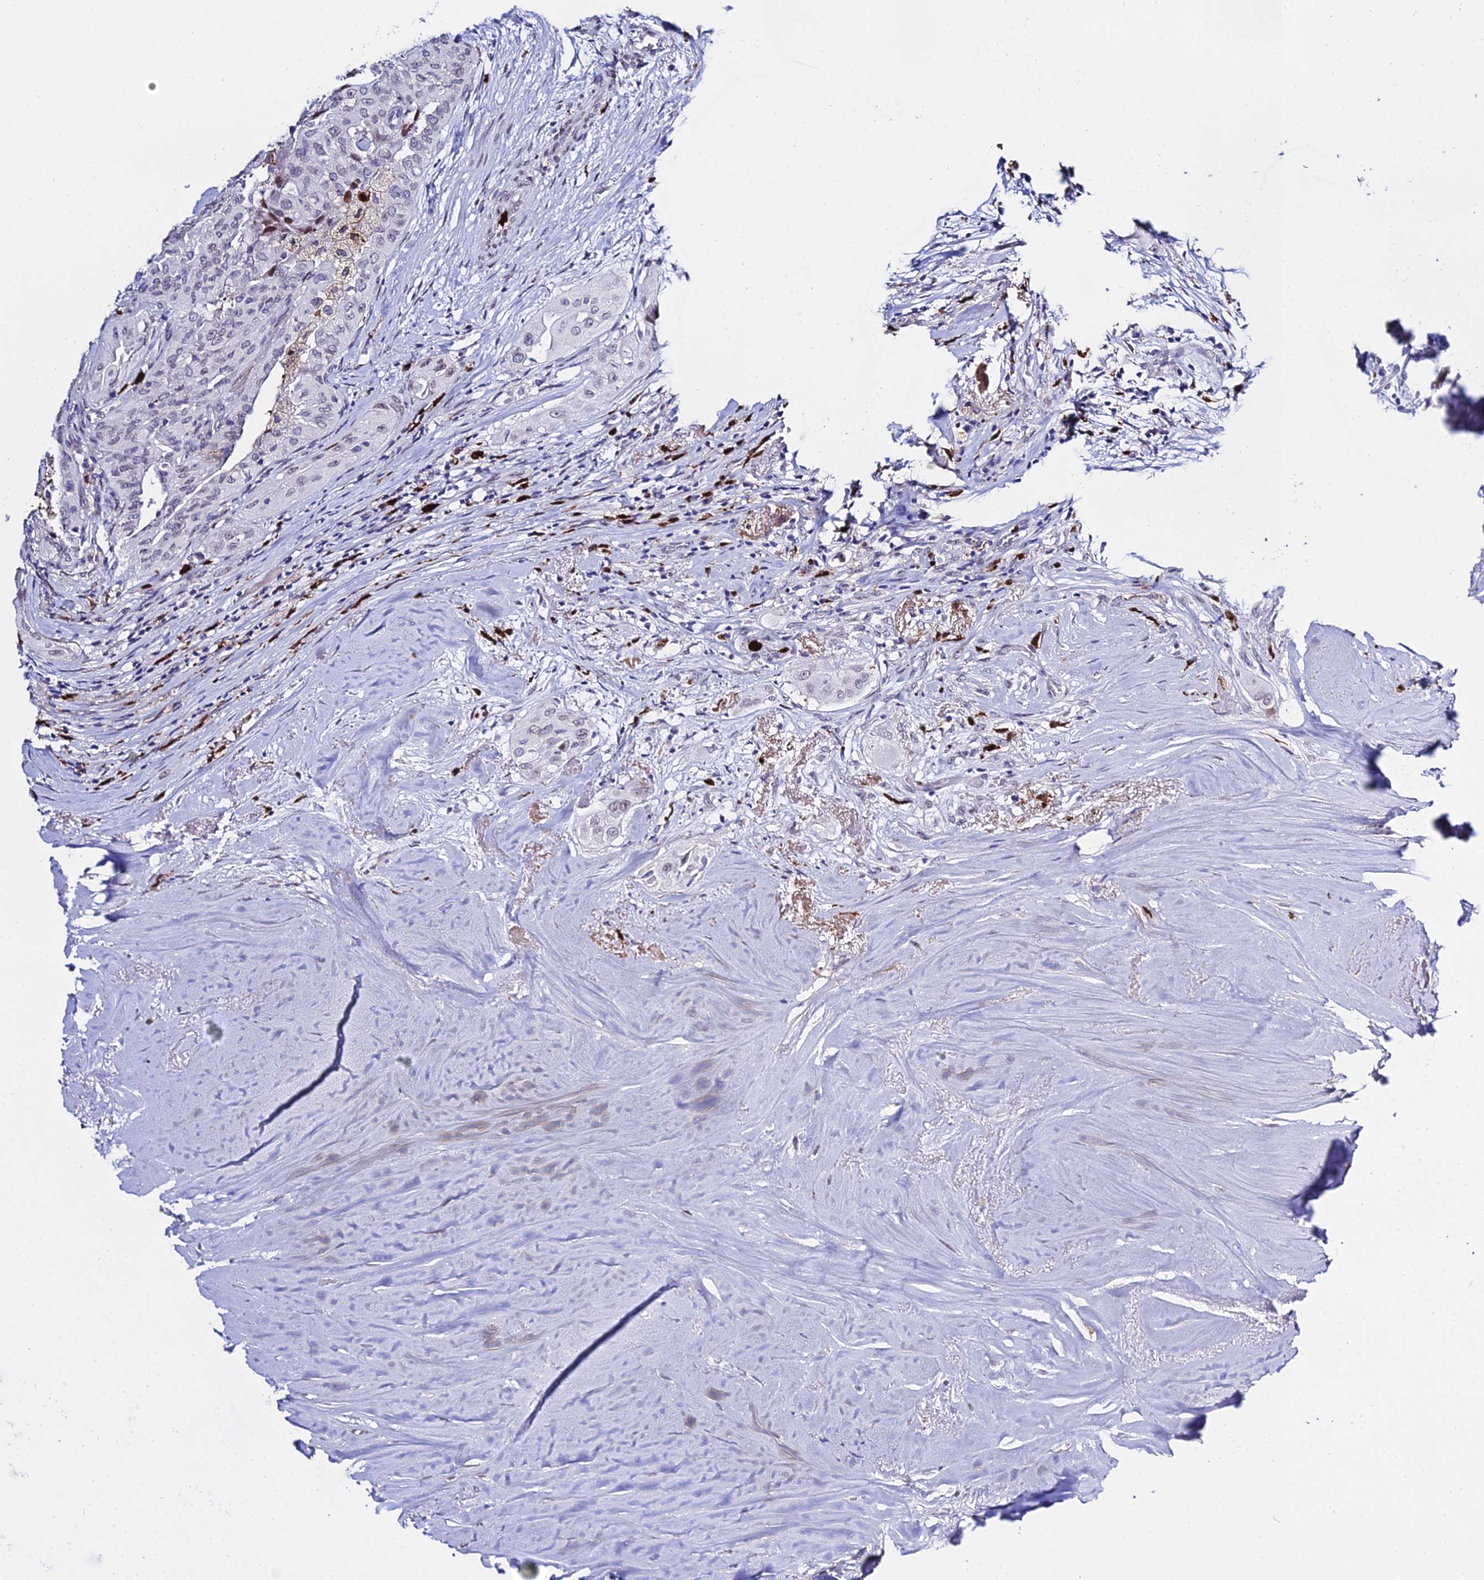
{"staining": {"intensity": "negative", "quantity": "none", "location": "none"}, "tissue": "thyroid cancer", "cell_type": "Tumor cells", "image_type": "cancer", "snomed": [{"axis": "morphology", "description": "Papillary adenocarcinoma, NOS"}, {"axis": "topography", "description": "Thyroid gland"}], "caption": "Histopathology image shows no significant protein staining in tumor cells of papillary adenocarcinoma (thyroid).", "gene": "MCM10", "patient": {"sex": "female", "age": 59}}